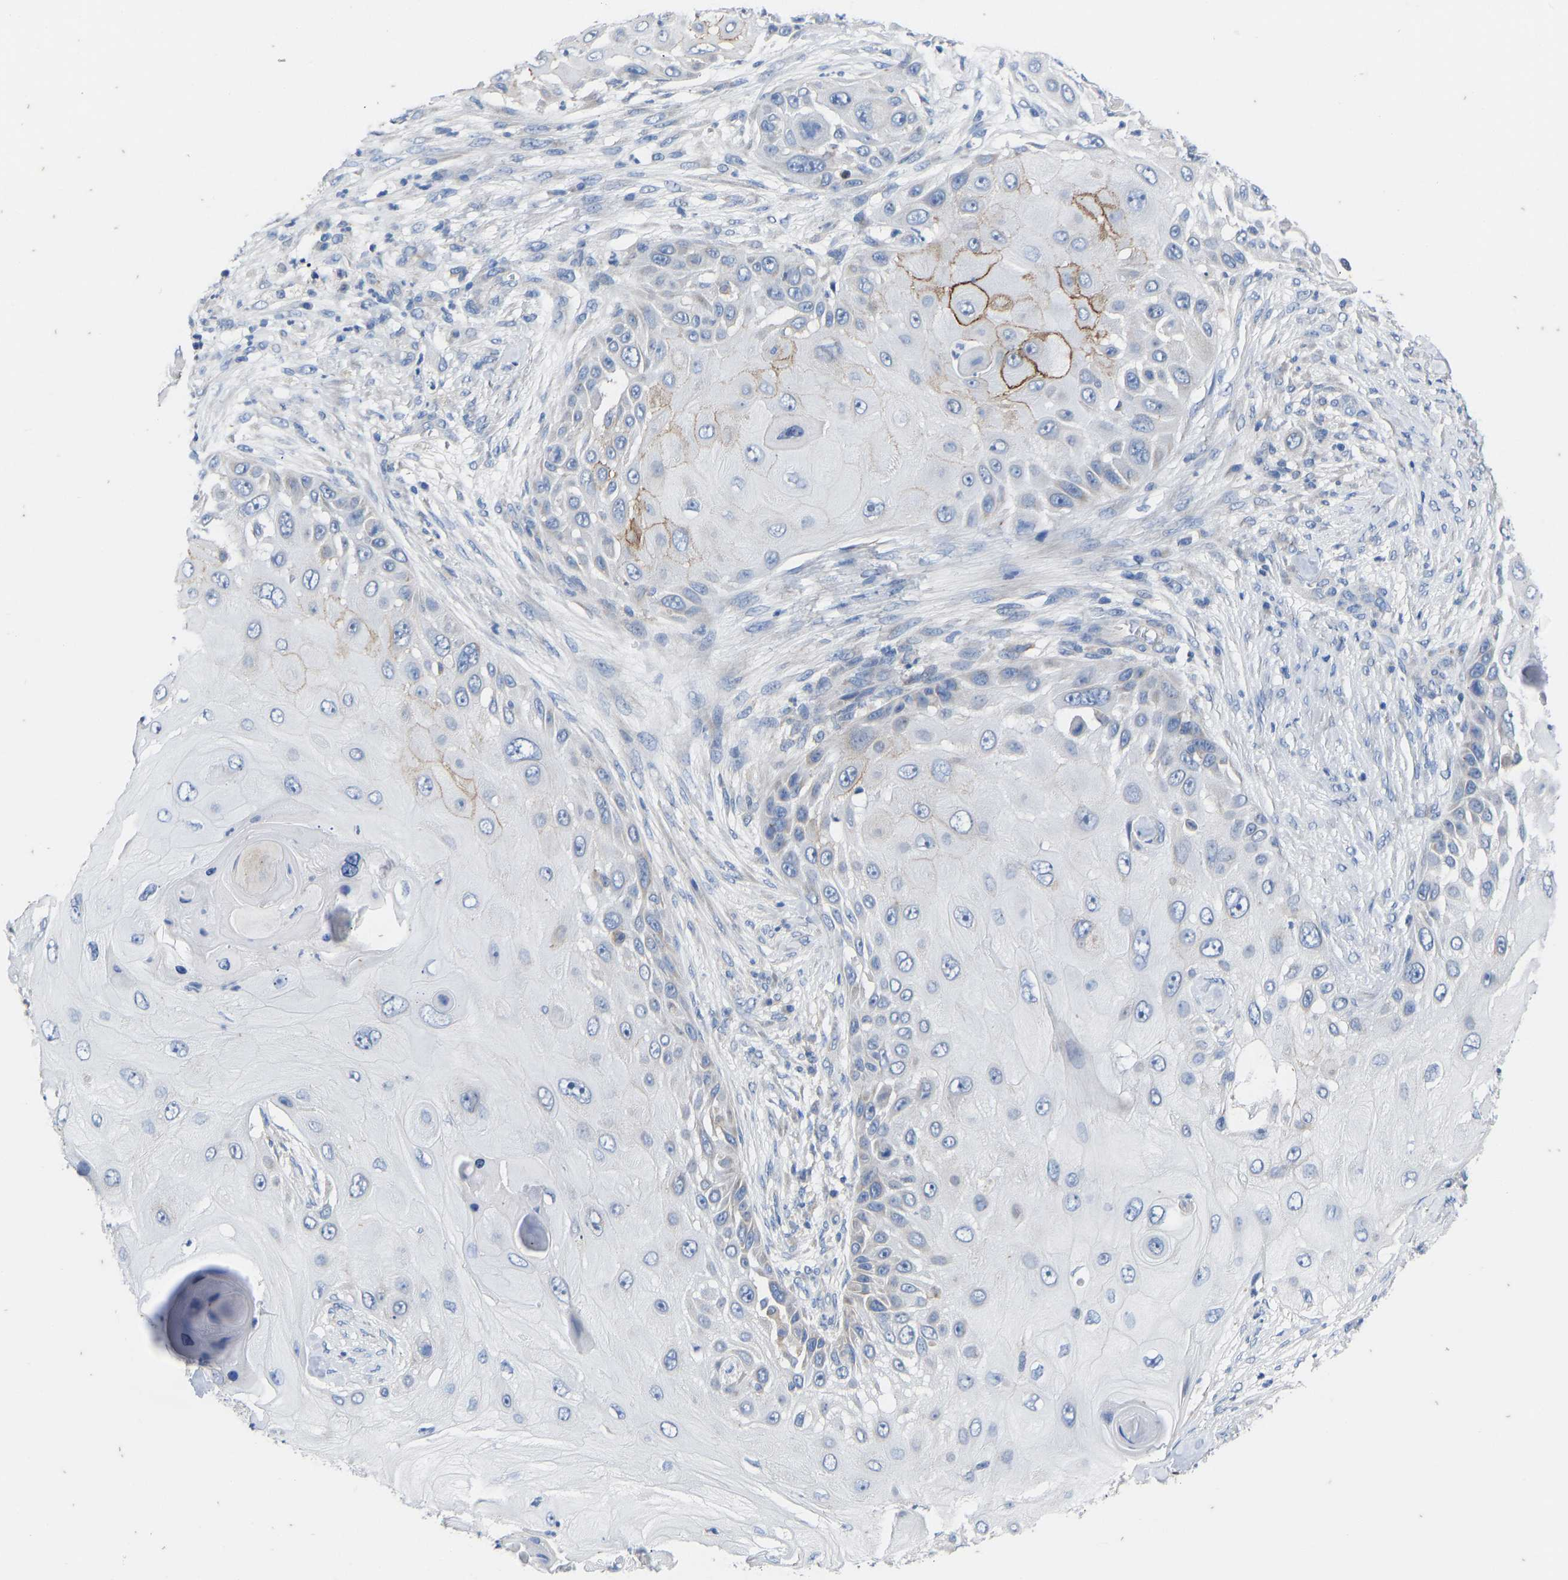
{"staining": {"intensity": "moderate", "quantity": "<25%", "location": "cytoplasmic/membranous"}, "tissue": "skin cancer", "cell_type": "Tumor cells", "image_type": "cancer", "snomed": [{"axis": "morphology", "description": "Squamous cell carcinoma, NOS"}, {"axis": "topography", "description": "Skin"}], "caption": "The image reveals immunohistochemical staining of skin cancer (squamous cell carcinoma). There is moderate cytoplasmic/membranous positivity is seen in approximately <25% of tumor cells. (brown staining indicates protein expression, while blue staining denotes nuclei).", "gene": "OLIG2", "patient": {"sex": "female", "age": 44}}